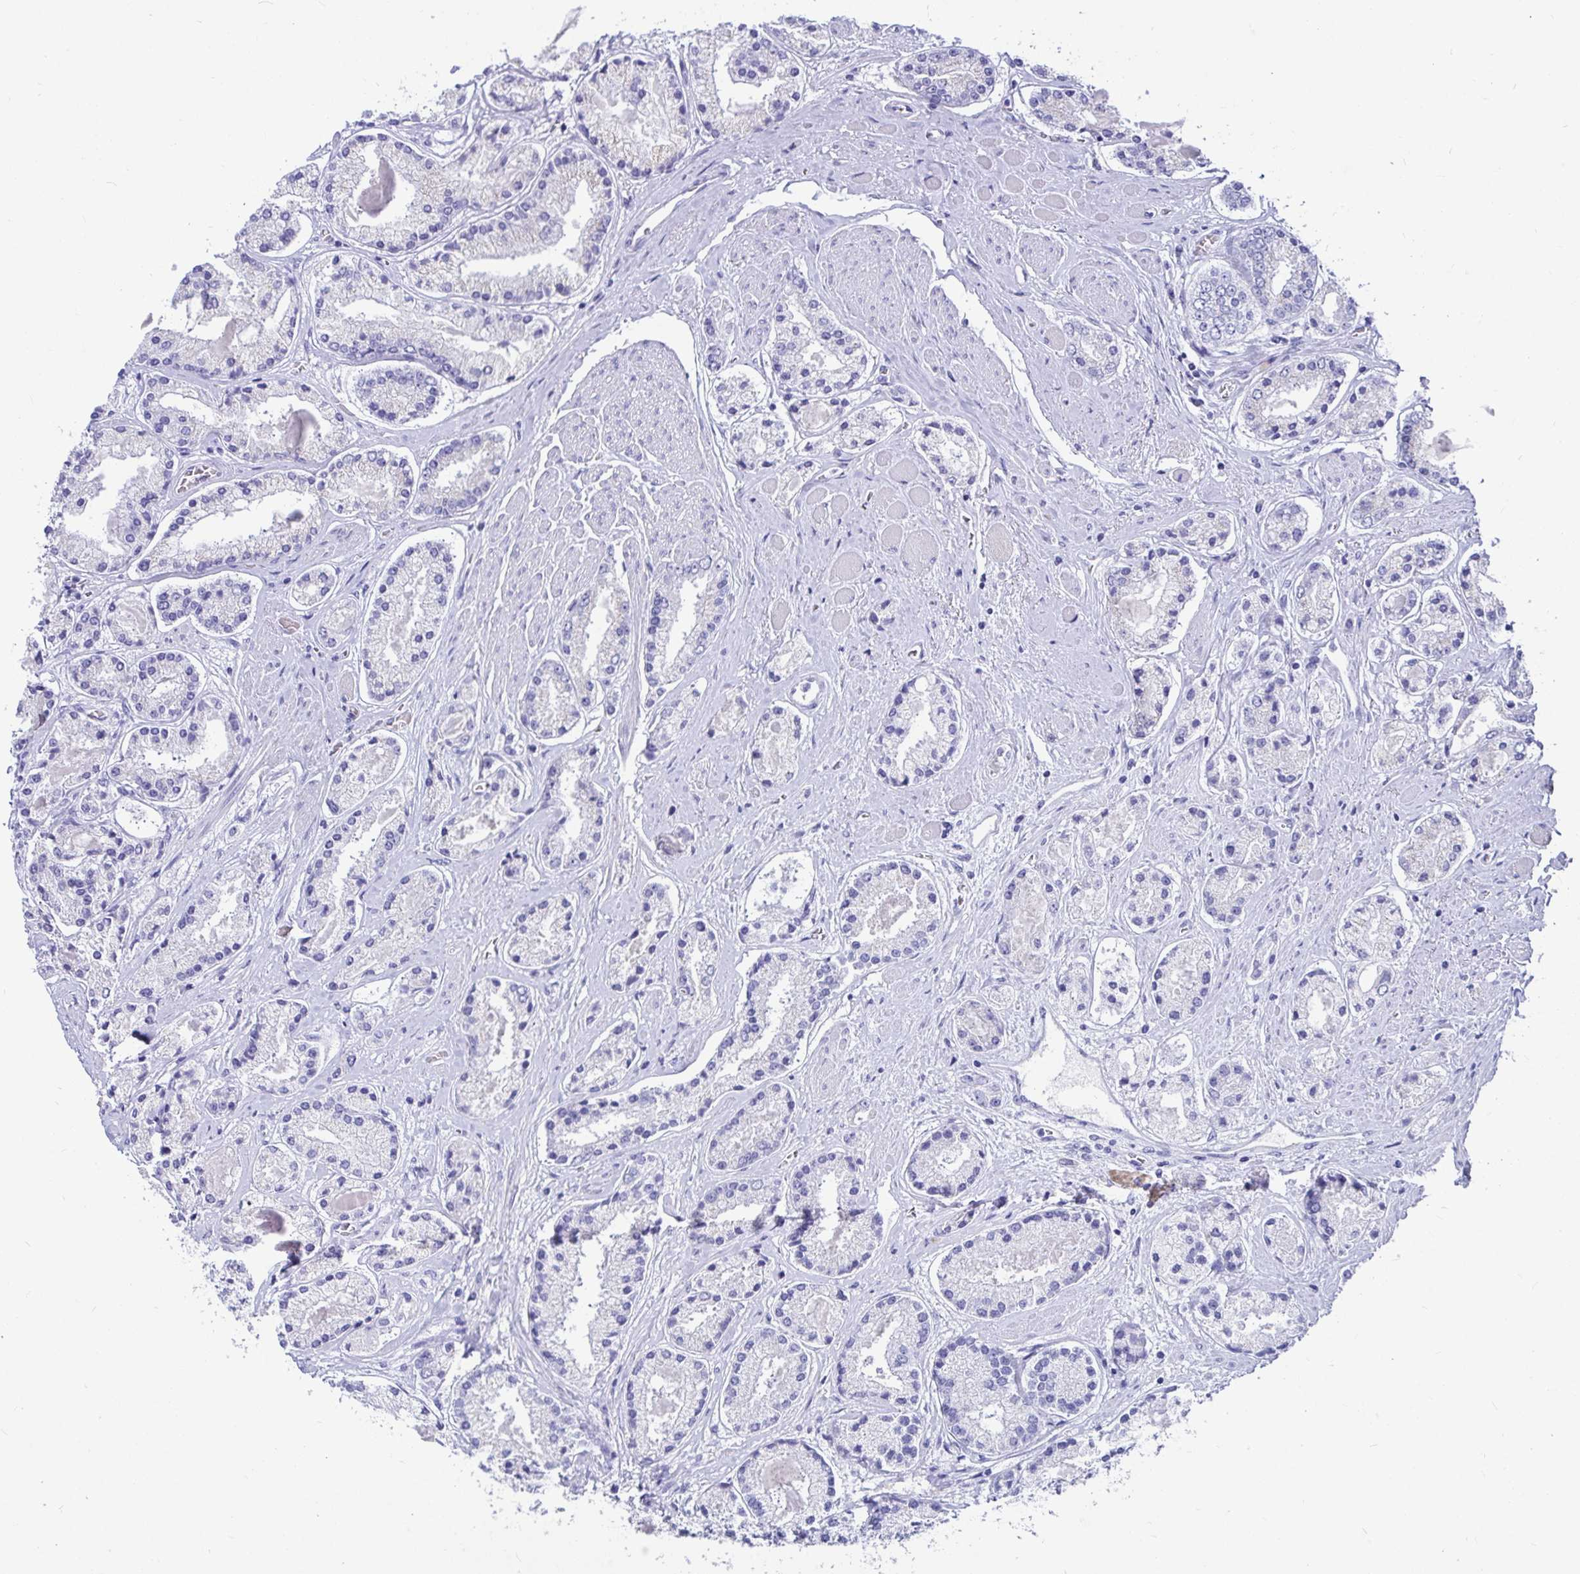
{"staining": {"intensity": "negative", "quantity": "none", "location": "none"}, "tissue": "prostate cancer", "cell_type": "Tumor cells", "image_type": "cancer", "snomed": [{"axis": "morphology", "description": "Adenocarcinoma, High grade"}, {"axis": "topography", "description": "Prostate"}], "caption": "Immunohistochemical staining of human prostate cancer displays no significant positivity in tumor cells.", "gene": "ZPBP2", "patient": {"sex": "male", "age": 67}}